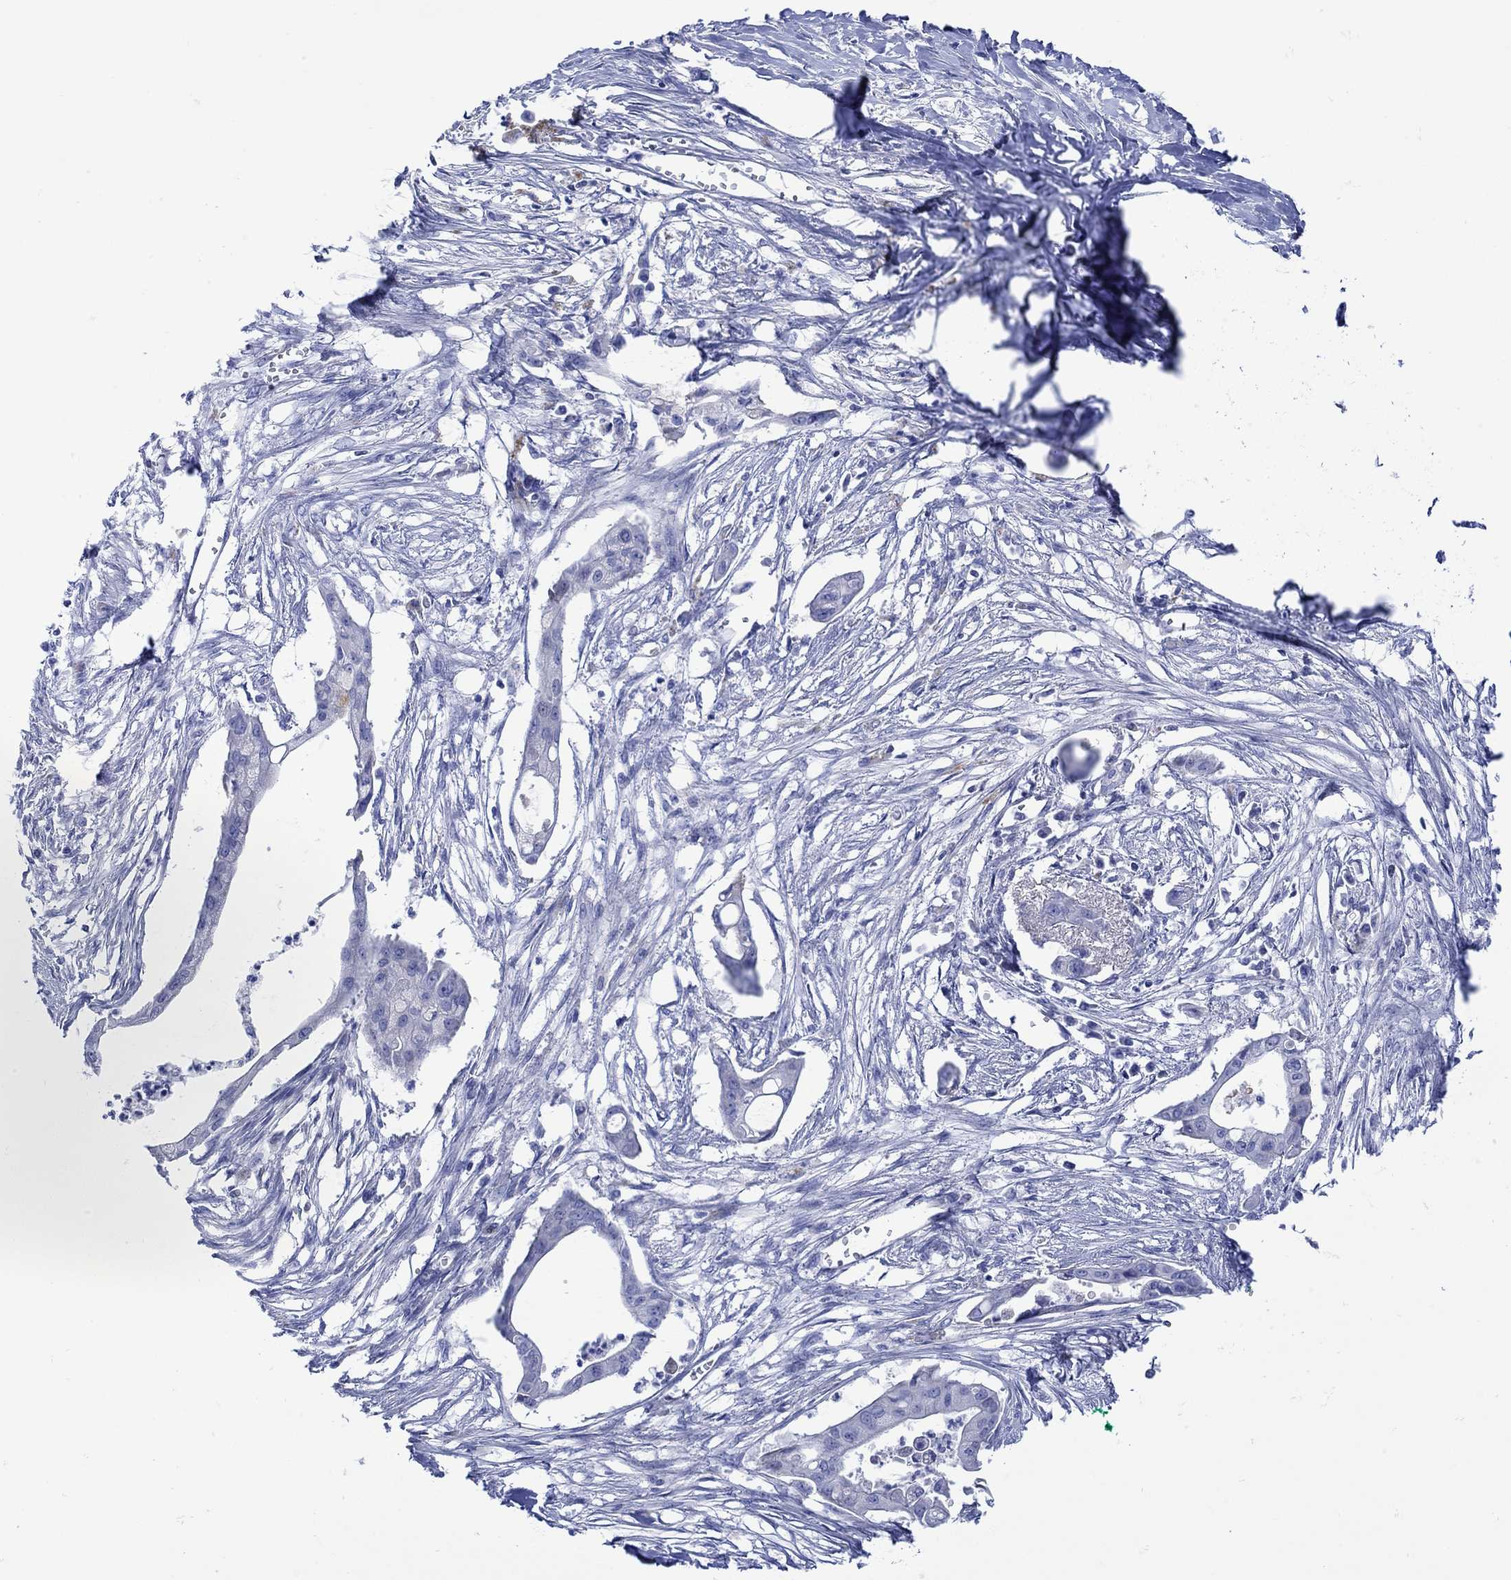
{"staining": {"intensity": "negative", "quantity": "none", "location": "none"}, "tissue": "pancreatic cancer", "cell_type": "Tumor cells", "image_type": "cancer", "snomed": [{"axis": "morphology", "description": "Normal tissue, NOS"}, {"axis": "morphology", "description": "Adenocarcinoma, NOS"}, {"axis": "topography", "description": "Pancreas"}], "caption": "Protein analysis of pancreatic cancer (adenocarcinoma) exhibits no significant staining in tumor cells. Brightfield microscopy of immunohistochemistry stained with DAB (3,3'-diaminobenzidine) (brown) and hematoxylin (blue), captured at high magnification.", "gene": "ANKMY1", "patient": {"sex": "female", "age": 58}}